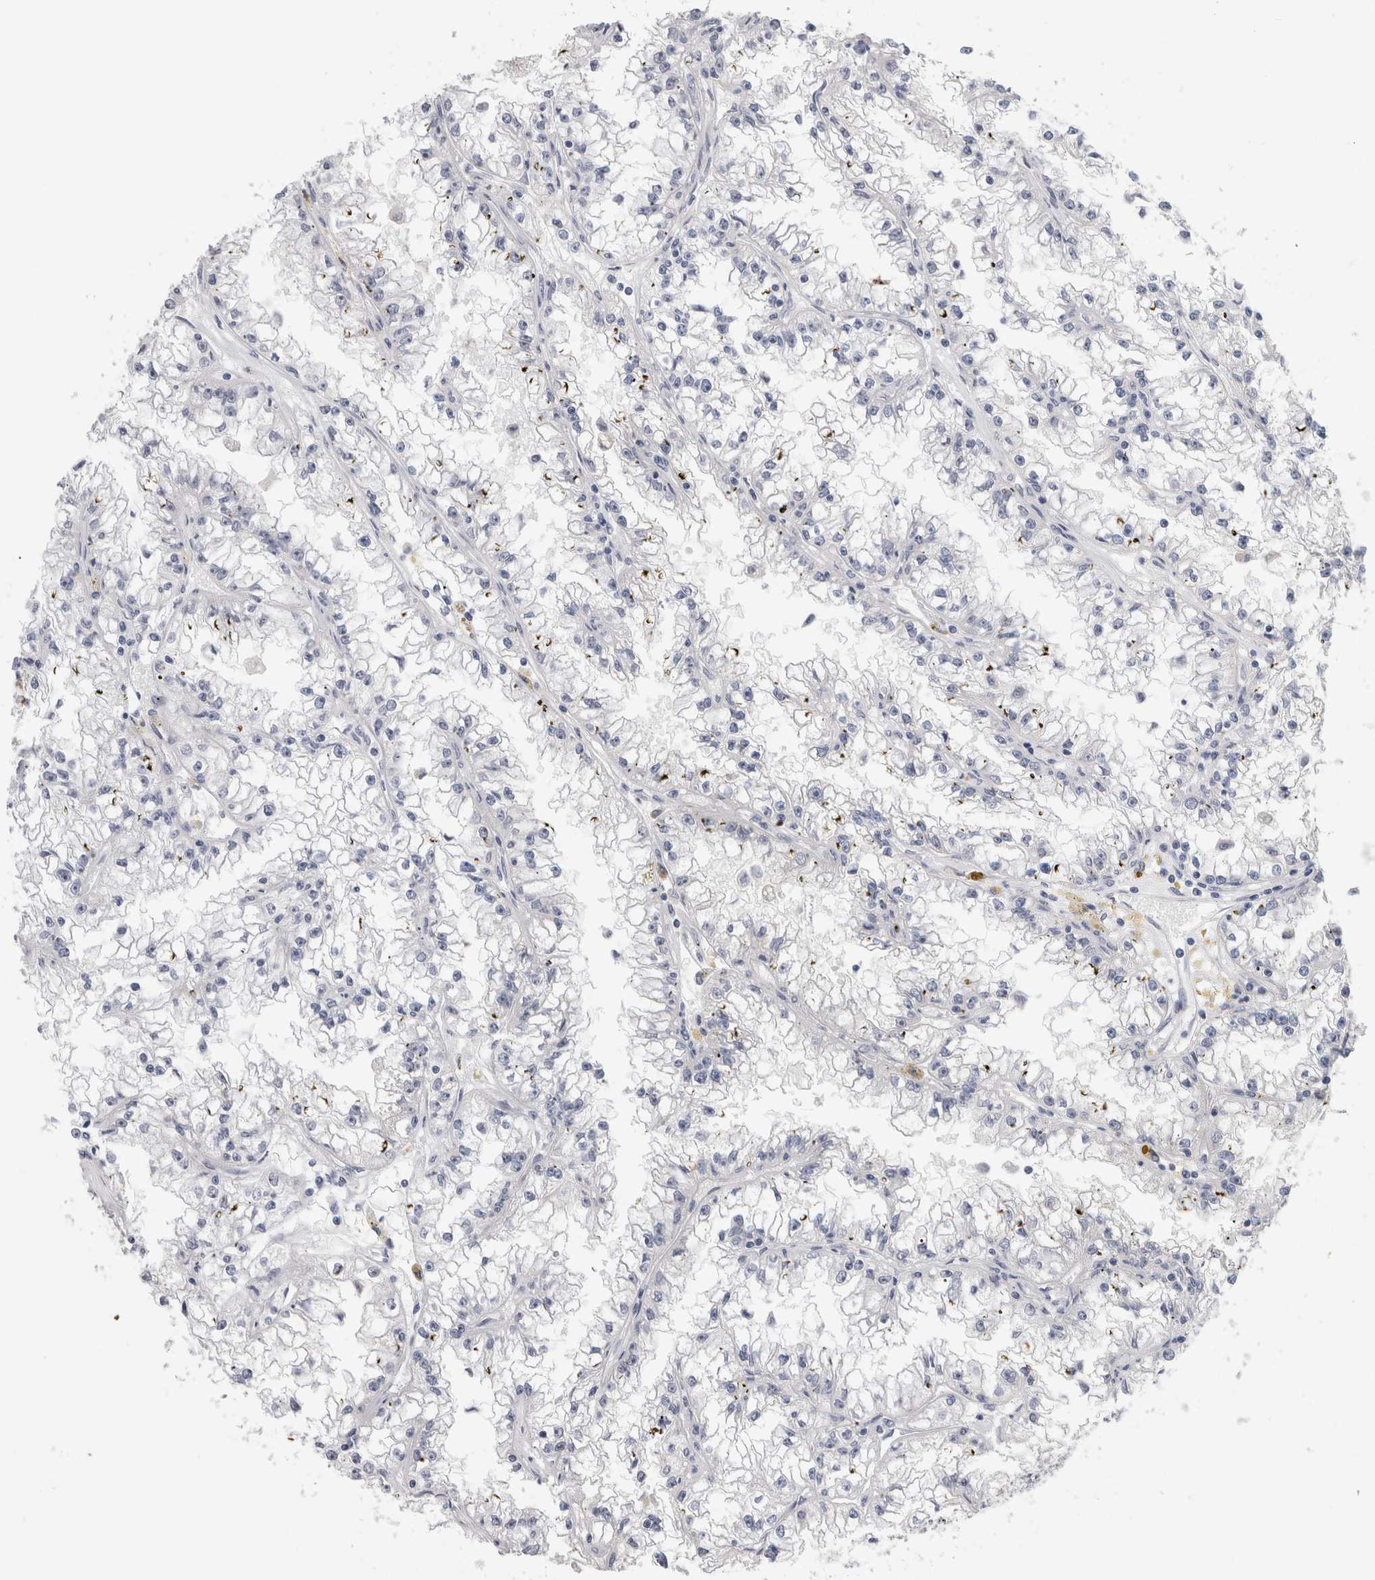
{"staining": {"intensity": "negative", "quantity": "none", "location": "none"}, "tissue": "renal cancer", "cell_type": "Tumor cells", "image_type": "cancer", "snomed": [{"axis": "morphology", "description": "Adenocarcinoma, NOS"}, {"axis": "topography", "description": "Kidney"}], "caption": "This image is of renal cancer stained with immunohistochemistry to label a protein in brown with the nuclei are counter-stained blue. There is no staining in tumor cells.", "gene": "SLC20A2", "patient": {"sex": "male", "age": 56}}